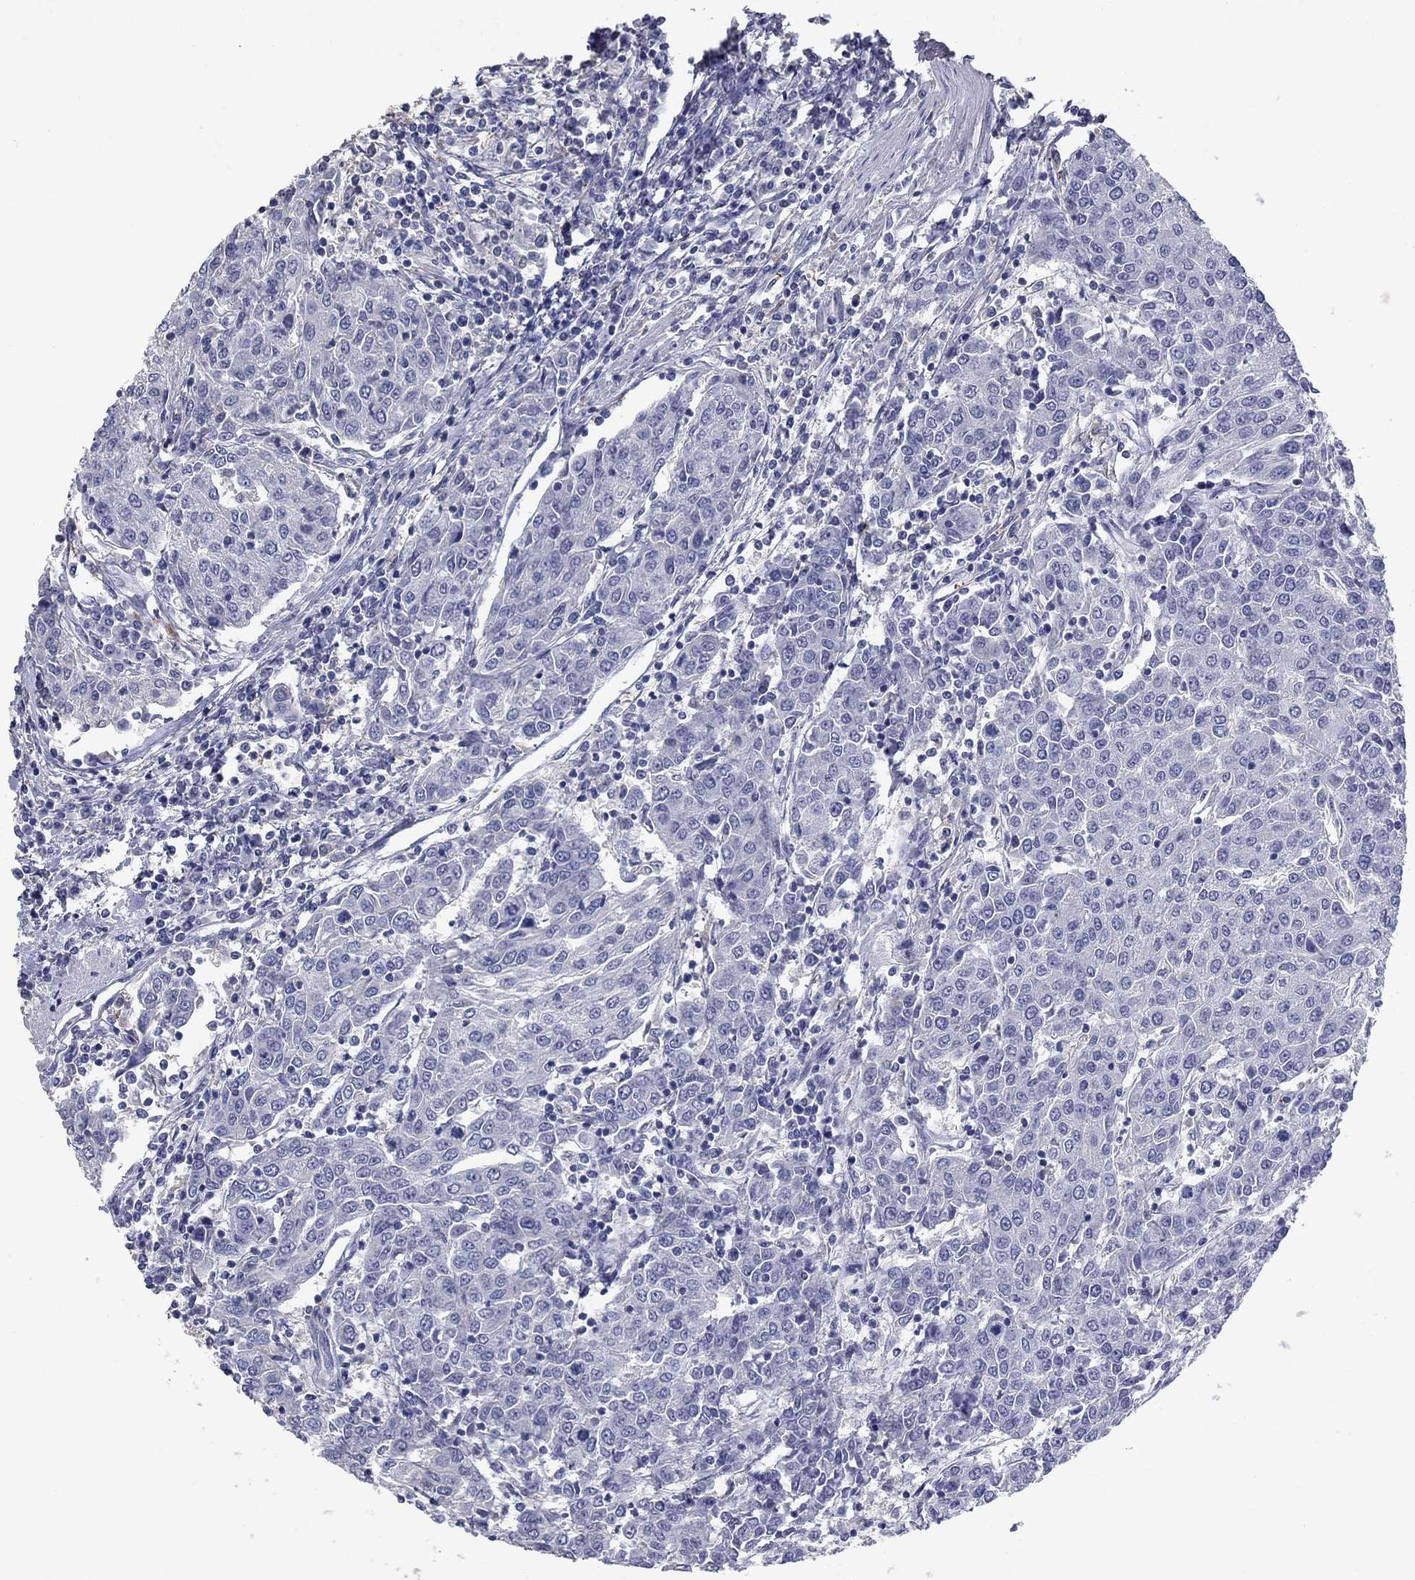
{"staining": {"intensity": "negative", "quantity": "none", "location": "none"}, "tissue": "urothelial cancer", "cell_type": "Tumor cells", "image_type": "cancer", "snomed": [{"axis": "morphology", "description": "Urothelial carcinoma, High grade"}, {"axis": "topography", "description": "Urinary bladder"}], "caption": "The IHC image has no significant expression in tumor cells of high-grade urothelial carcinoma tissue.", "gene": "PLEK", "patient": {"sex": "female", "age": 85}}